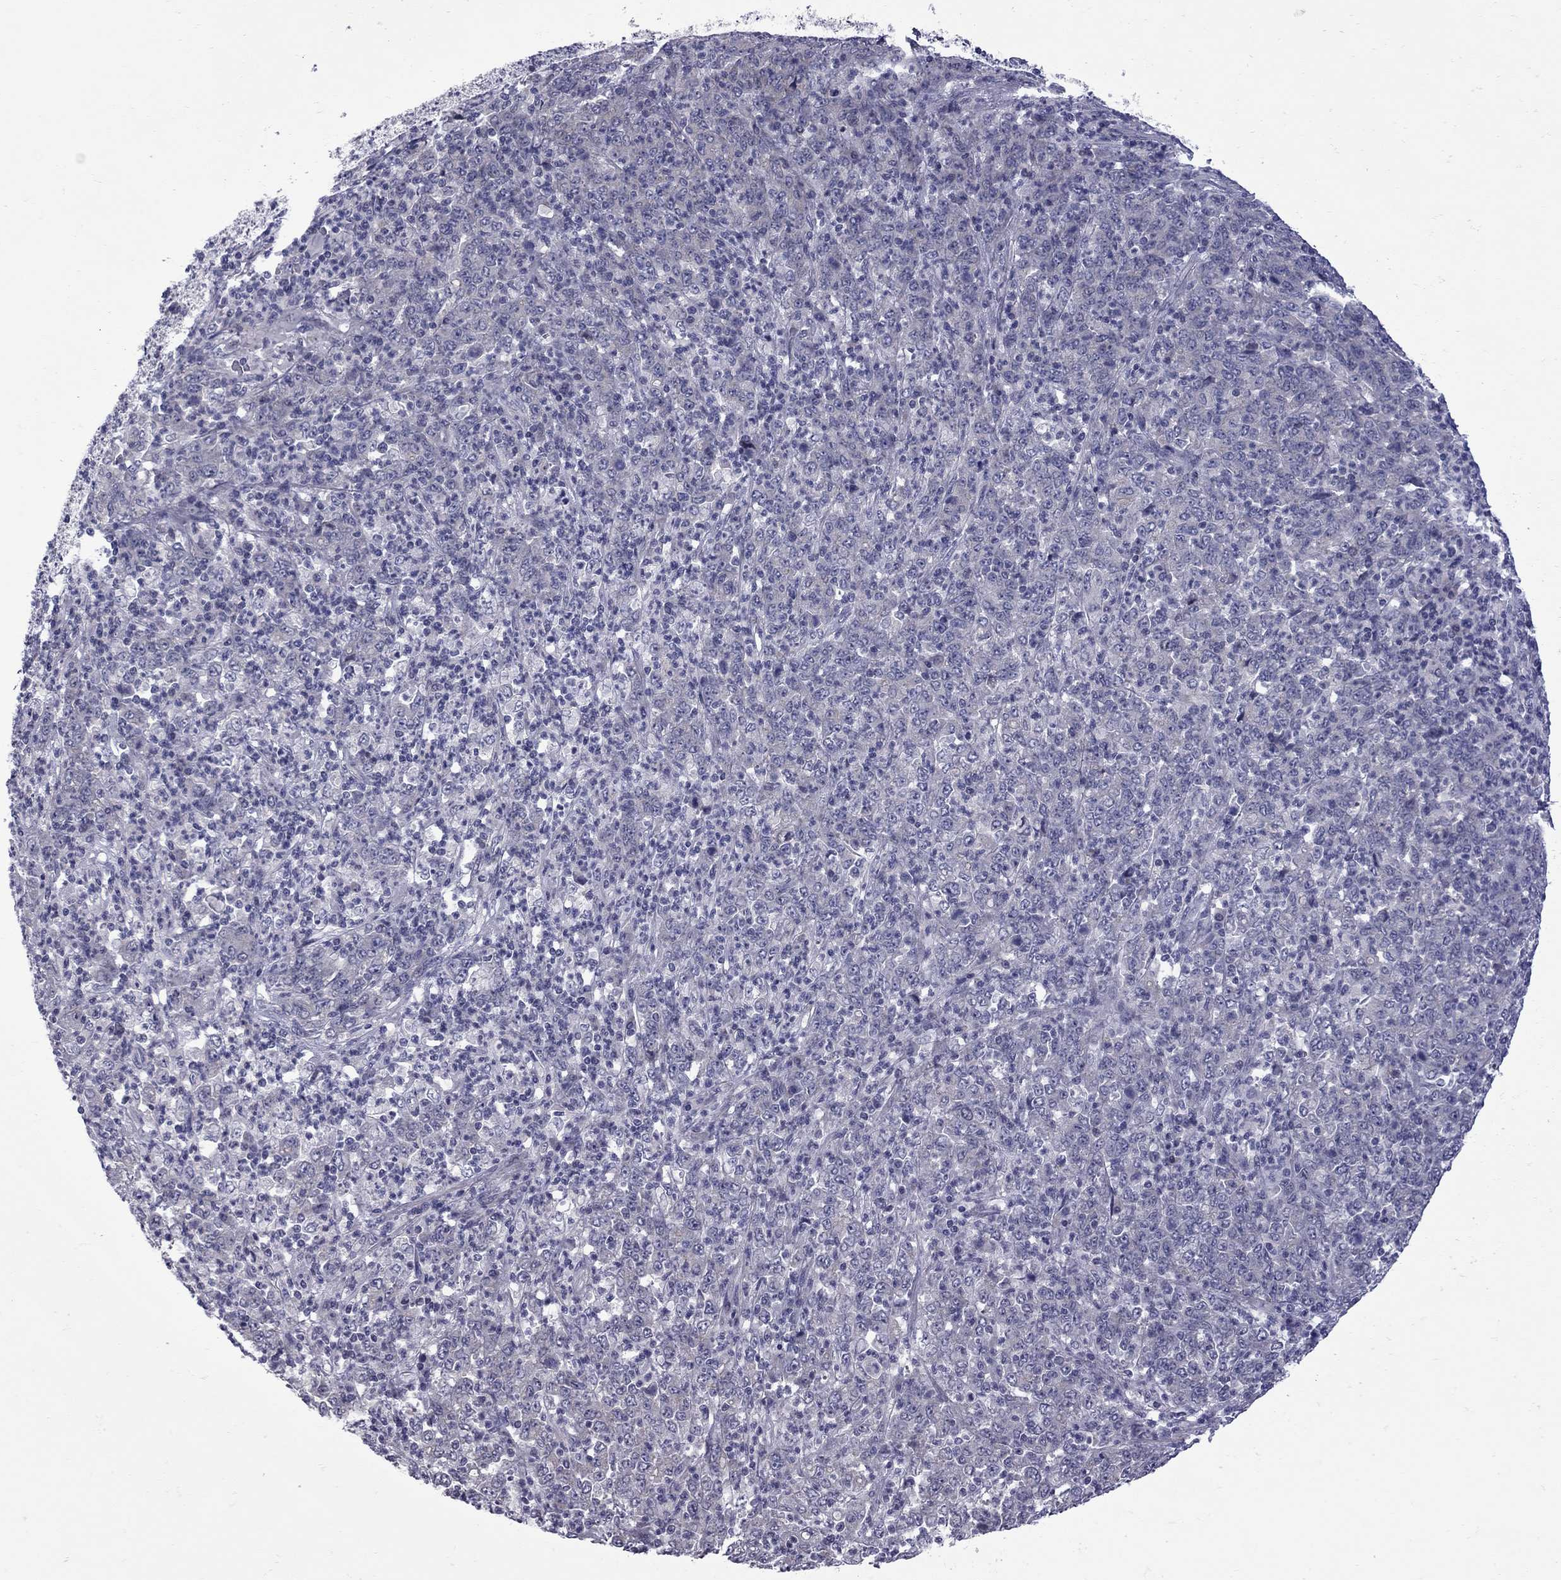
{"staining": {"intensity": "negative", "quantity": "none", "location": "none"}, "tissue": "stomach cancer", "cell_type": "Tumor cells", "image_type": "cancer", "snomed": [{"axis": "morphology", "description": "Adenocarcinoma, NOS"}, {"axis": "topography", "description": "Stomach, lower"}], "caption": "Photomicrograph shows no significant protein staining in tumor cells of stomach cancer.", "gene": "NRARP", "patient": {"sex": "female", "age": 71}}